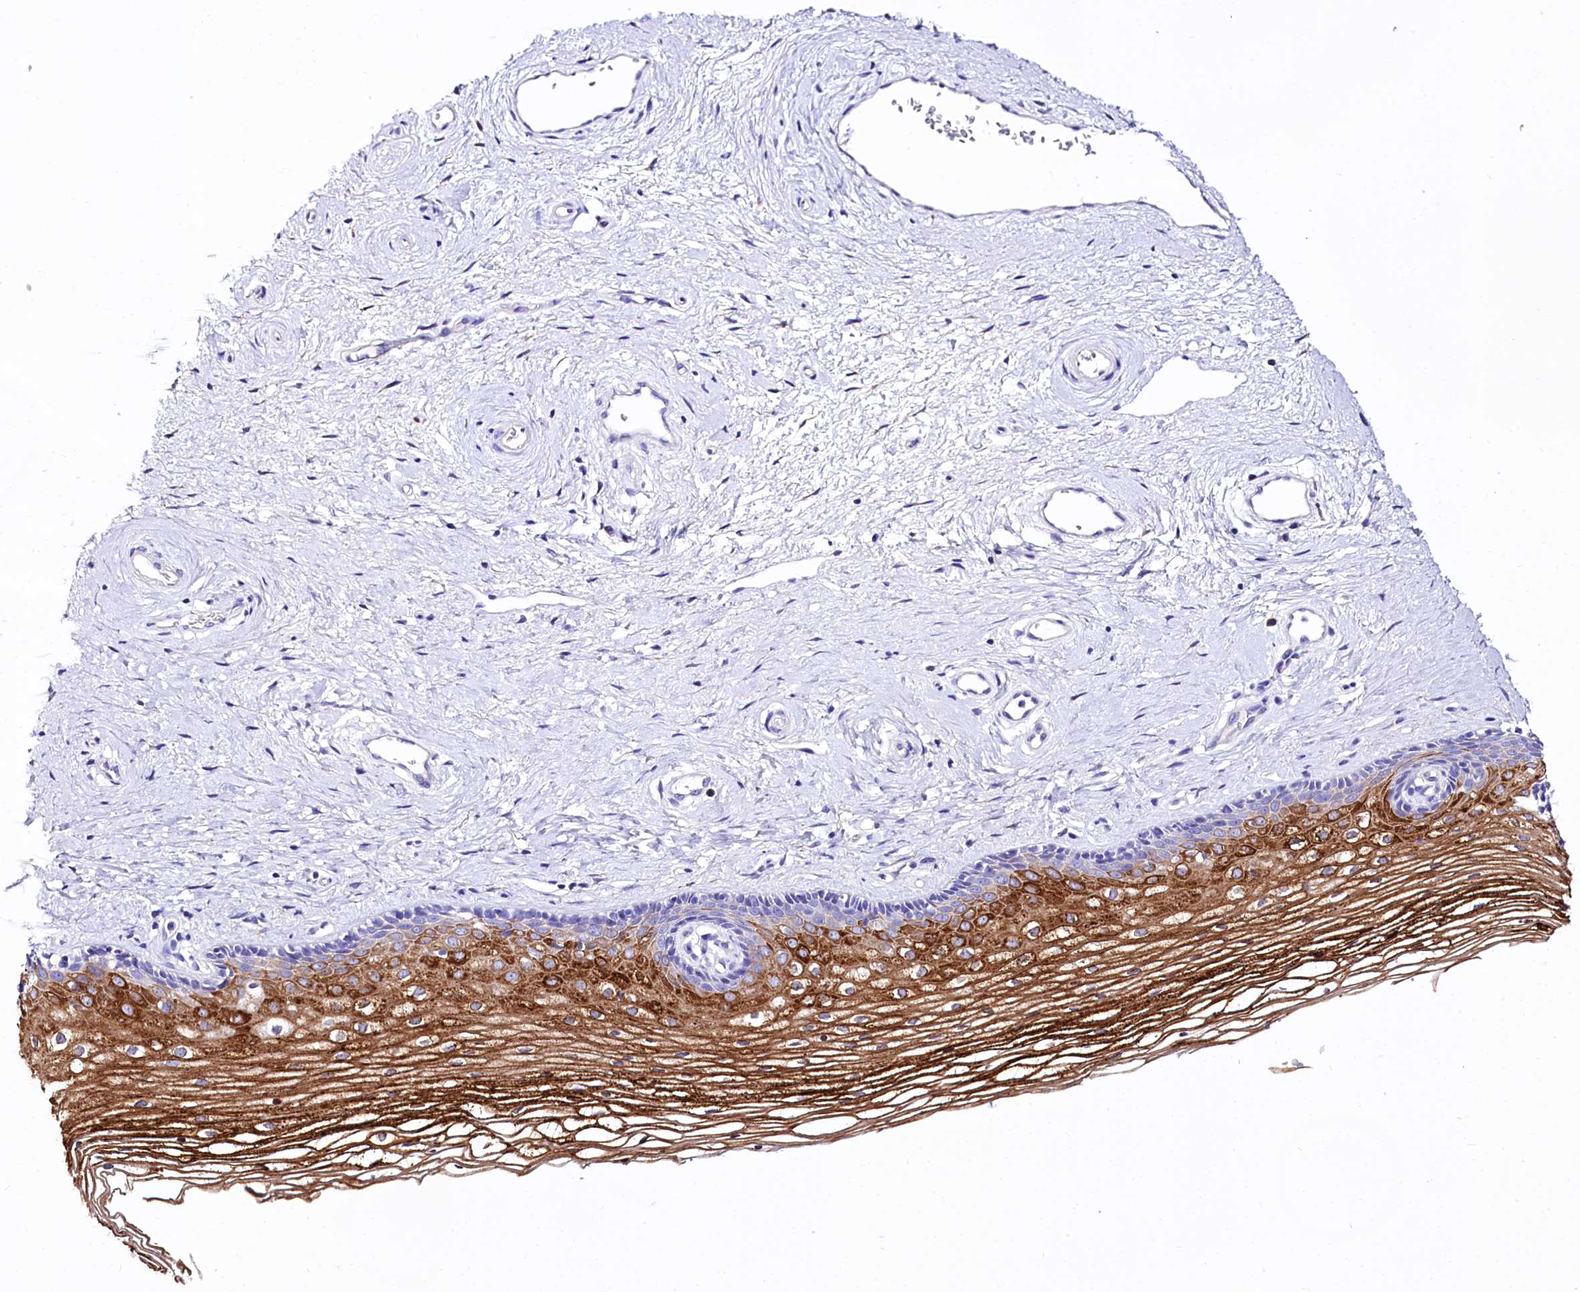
{"staining": {"intensity": "strong", "quantity": "25%-75%", "location": "cytoplasmic/membranous"}, "tissue": "vagina", "cell_type": "Squamous epithelial cells", "image_type": "normal", "snomed": [{"axis": "morphology", "description": "Normal tissue, NOS"}, {"axis": "topography", "description": "Vagina"}], "caption": "IHC image of normal vagina: human vagina stained using IHC shows high levels of strong protein expression localized specifically in the cytoplasmic/membranous of squamous epithelial cells, appearing as a cytoplasmic/membranous brown color.", "gene": "A2ML1", "patient": {"sex": "female", "age": 46}}